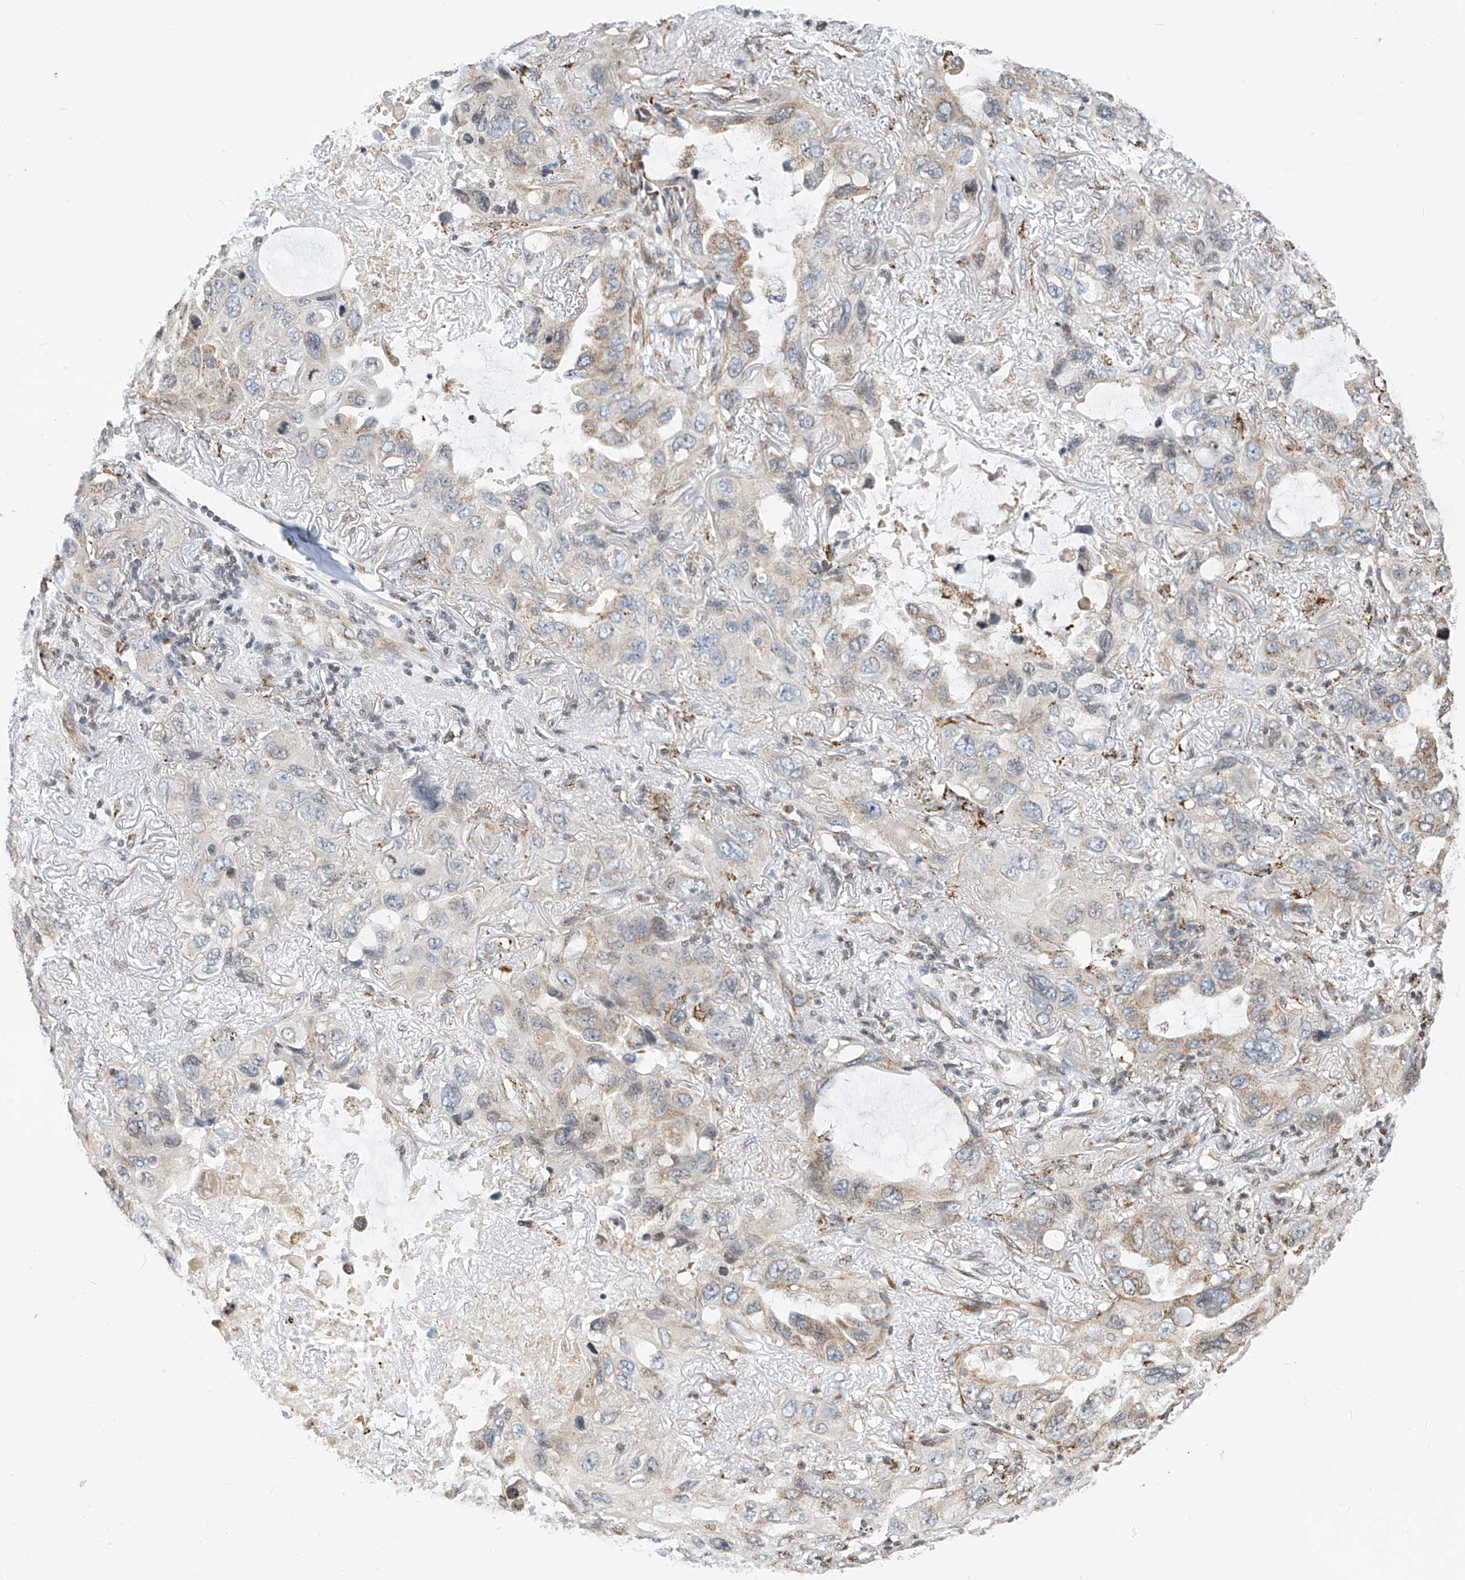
{"staining": {"intensity": "weak", "quantity": "<25%", "location": "cytoplasmic/membranous"}, "tissue": "lung cancer", "cell_type": "Tumor cells", "image_type": "cancer", "snomed": [{"axis": "morphology", "description": "Squamous cell carcinoma, NOS"}, {"axis": "topography", "description": "Lung"}], "caption": "Immunohistochemistry of human squamous cell carcinoma (lung) exhibits no staining in tumor cells. (DAB immunohistochemistry, high magnification).", "gene": "TTLL8", "patient": {"sex": "female", "age": 73}}